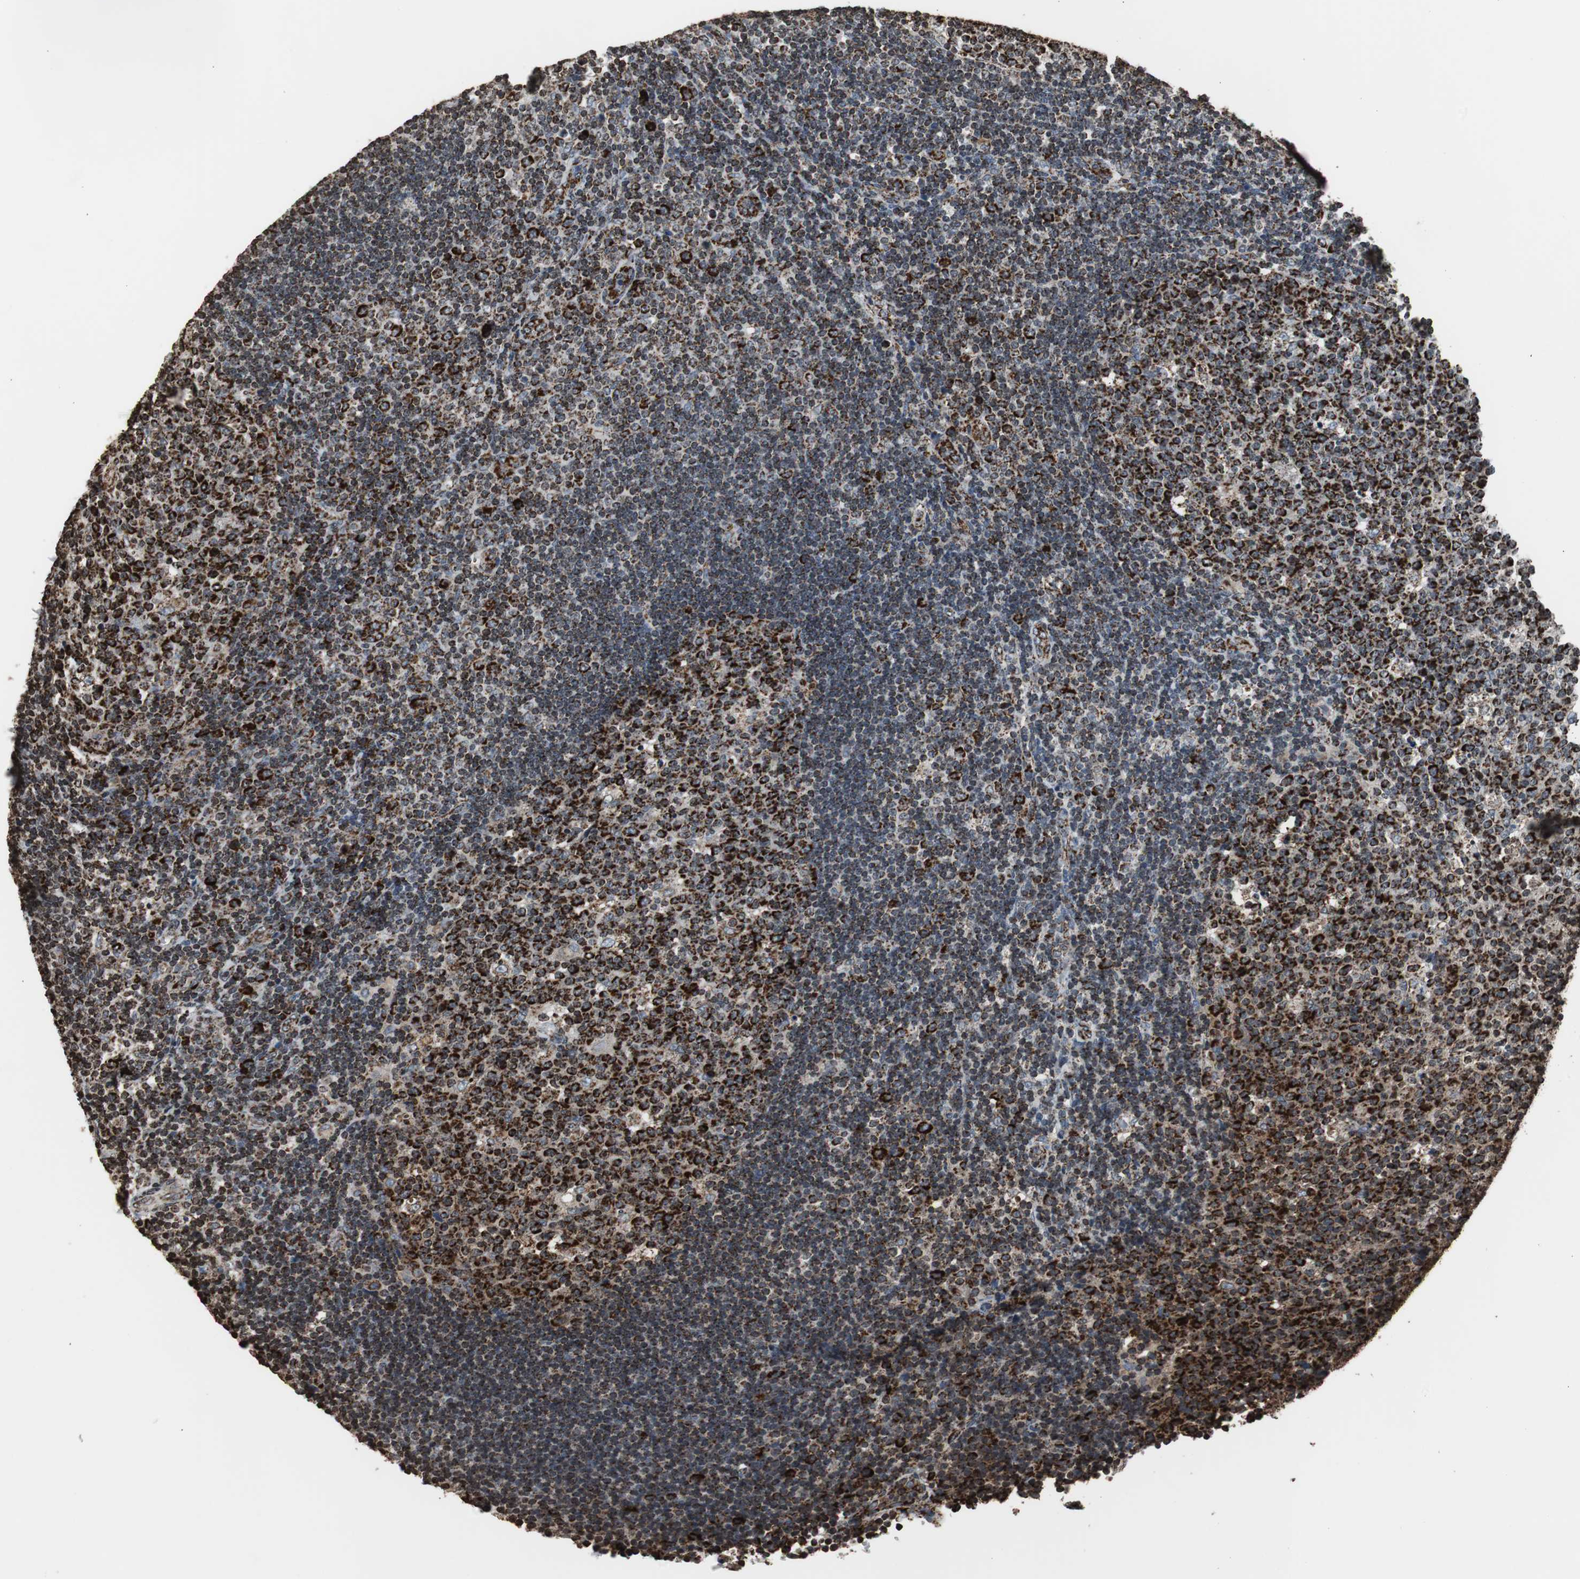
{"staining": {"intensity": "strong", "quantity": ">75%", "location": "cytoplasmic/membranous"}, "tissue": "lymph node", "cell_type": "Germinal center cells", "image_type": "normal", "snomed": [{"axis": "morphology", "description": "Normal tissue, NOS"}, {"axis": "topography", "description": "Lymph node"}, {"axis": "topography", "description": "Salivary gland"}], "caption": "Immunohistochemistry of benign lymph node shows high levels of strong cytoplasmic/membranous expression in approximately >75% of germinal center cells.", "gene": "HSPA9", "patient": {"sex": "male", "age": 8}}